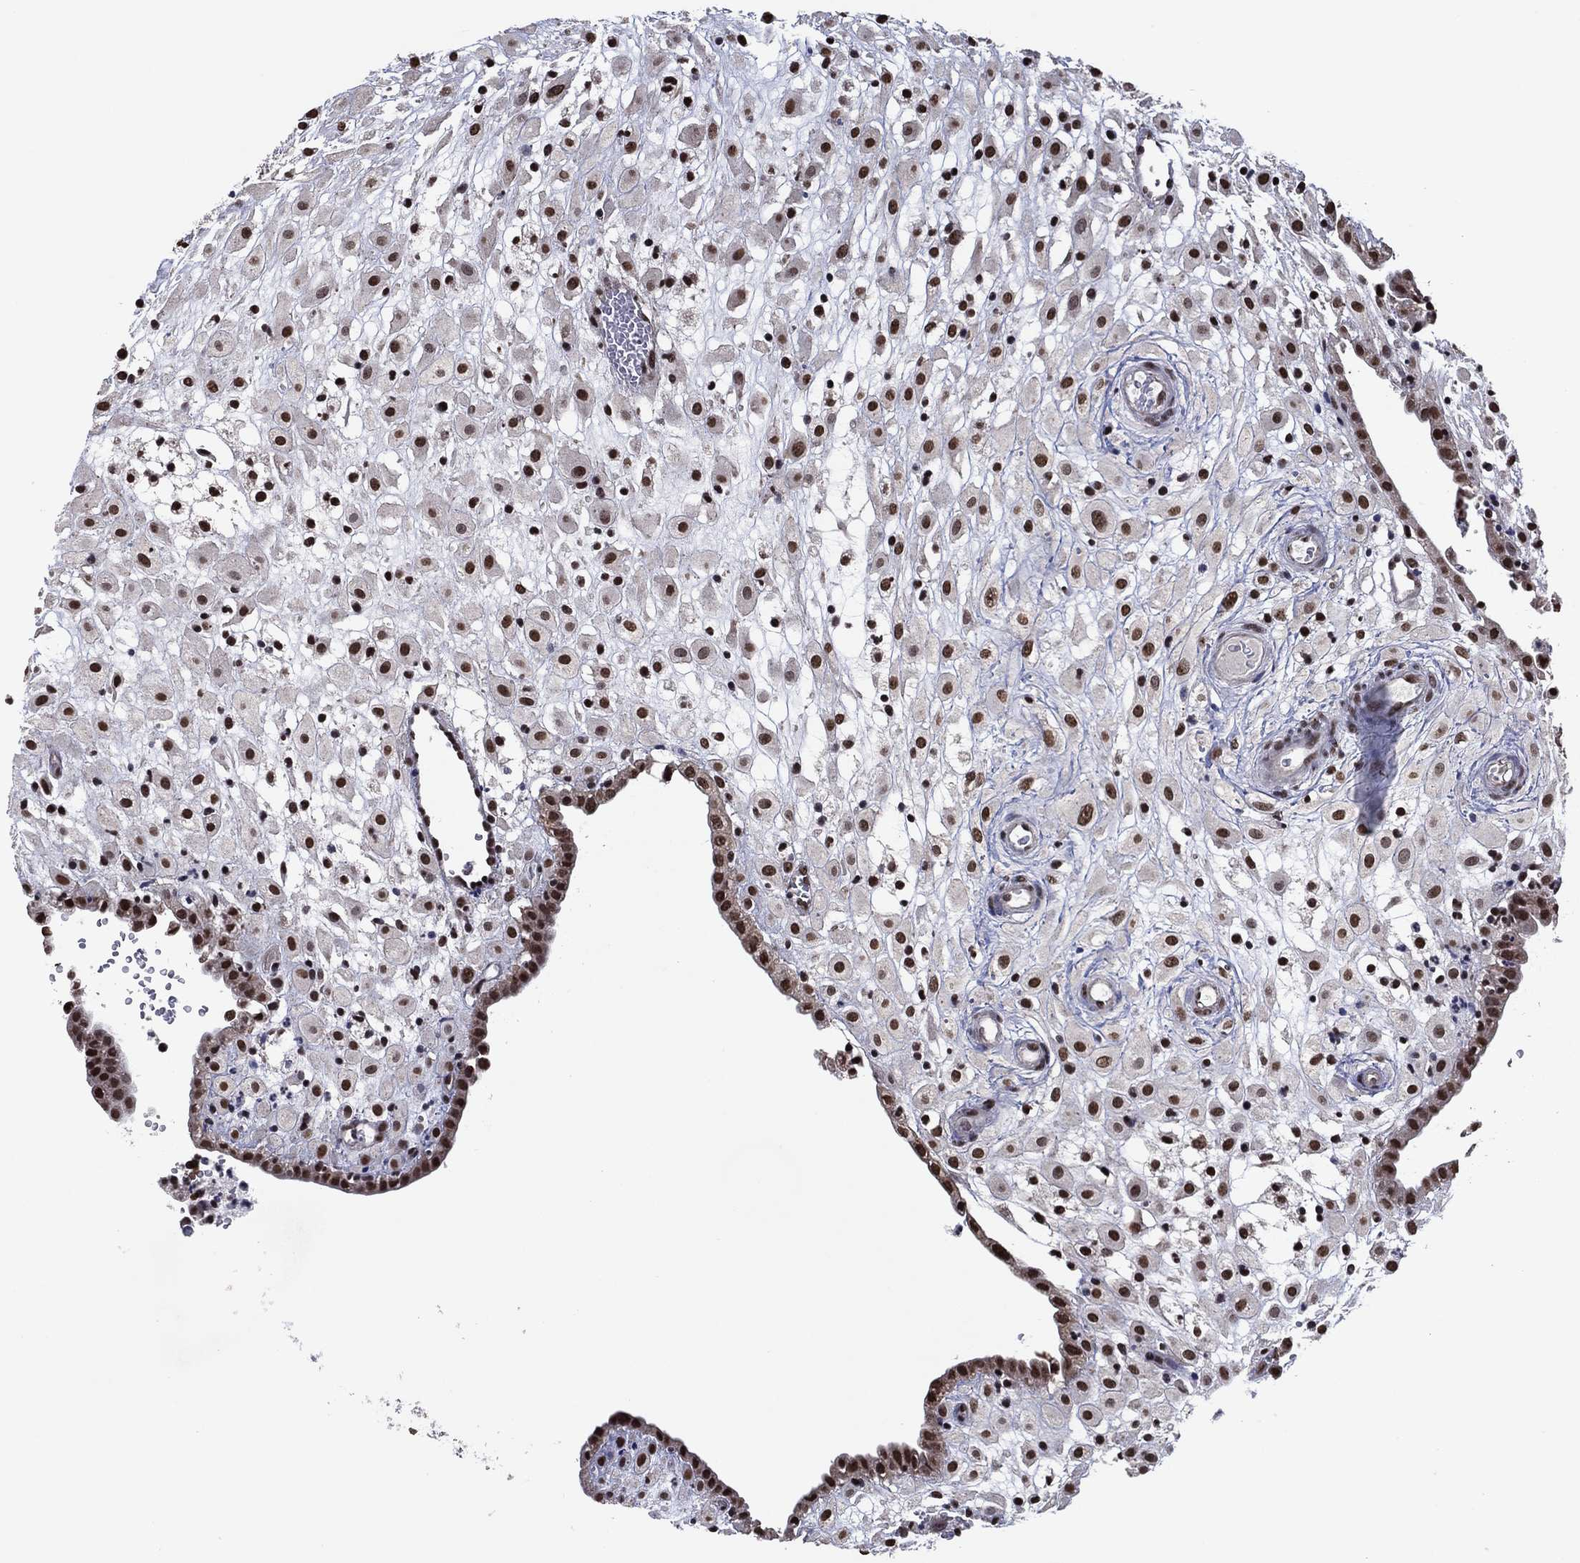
{"staining": {"intensity": "strong", "quantity": ">75%", "location": "nuclear"}, "tissue": "placenta", "cell_type": "Decidual cells", "image_type": "normal", "snomed": [{"axis": "morphology", "description": "Normal tissue, NOS"}, {"axis": "topography", "description": "Placenta"}], "caption": "This micrograph exhibits immunohistochemistry (IHC) staining of unremarkable placenta, with high strong nuclear staining in approximately >75% of decidual cells.", "gene": "ZBTB42", "patient": {"sex": "female", "age": 24}}